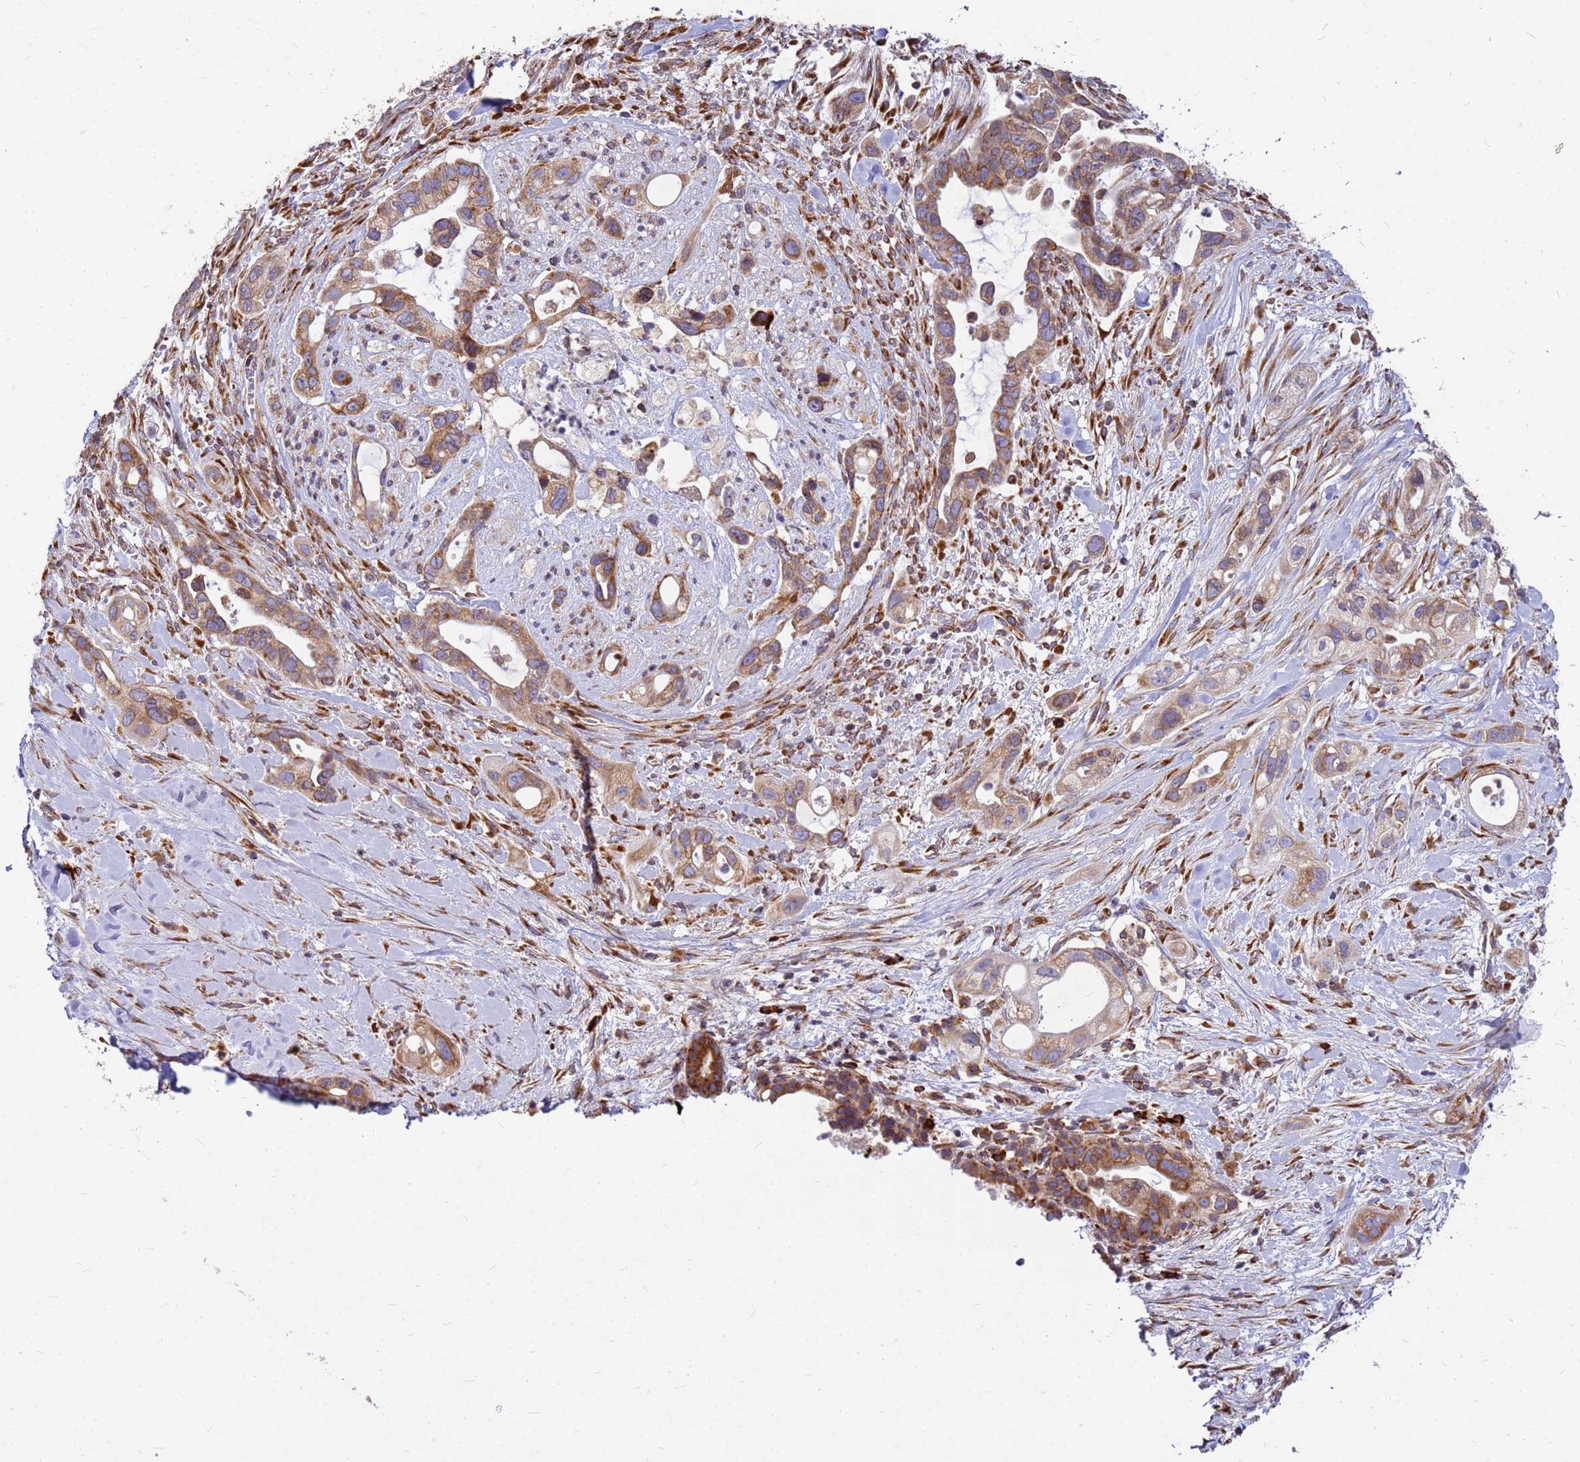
{"staining": {"intensity": "moderate", "quantity": ">75%", "location": "cytoplasmic/membranous"}, "tissue": "pancreatic cancer", "cell_type": "Tumor cells", "image_type": "cancer", "snomed": [{"axis": "morphology", "description": "Adenocarcinoma, NOS"}, {"axis": "topography", "description": "Pancreas"}], "caption": "Moderate cytoplasmic/membranous positivity is seen in approximately >75% of tumor cells in pancreatic cancer (adenocarcinoma).", "gene": "SSR4", "patient": {"sex": "male", "age": 44}}